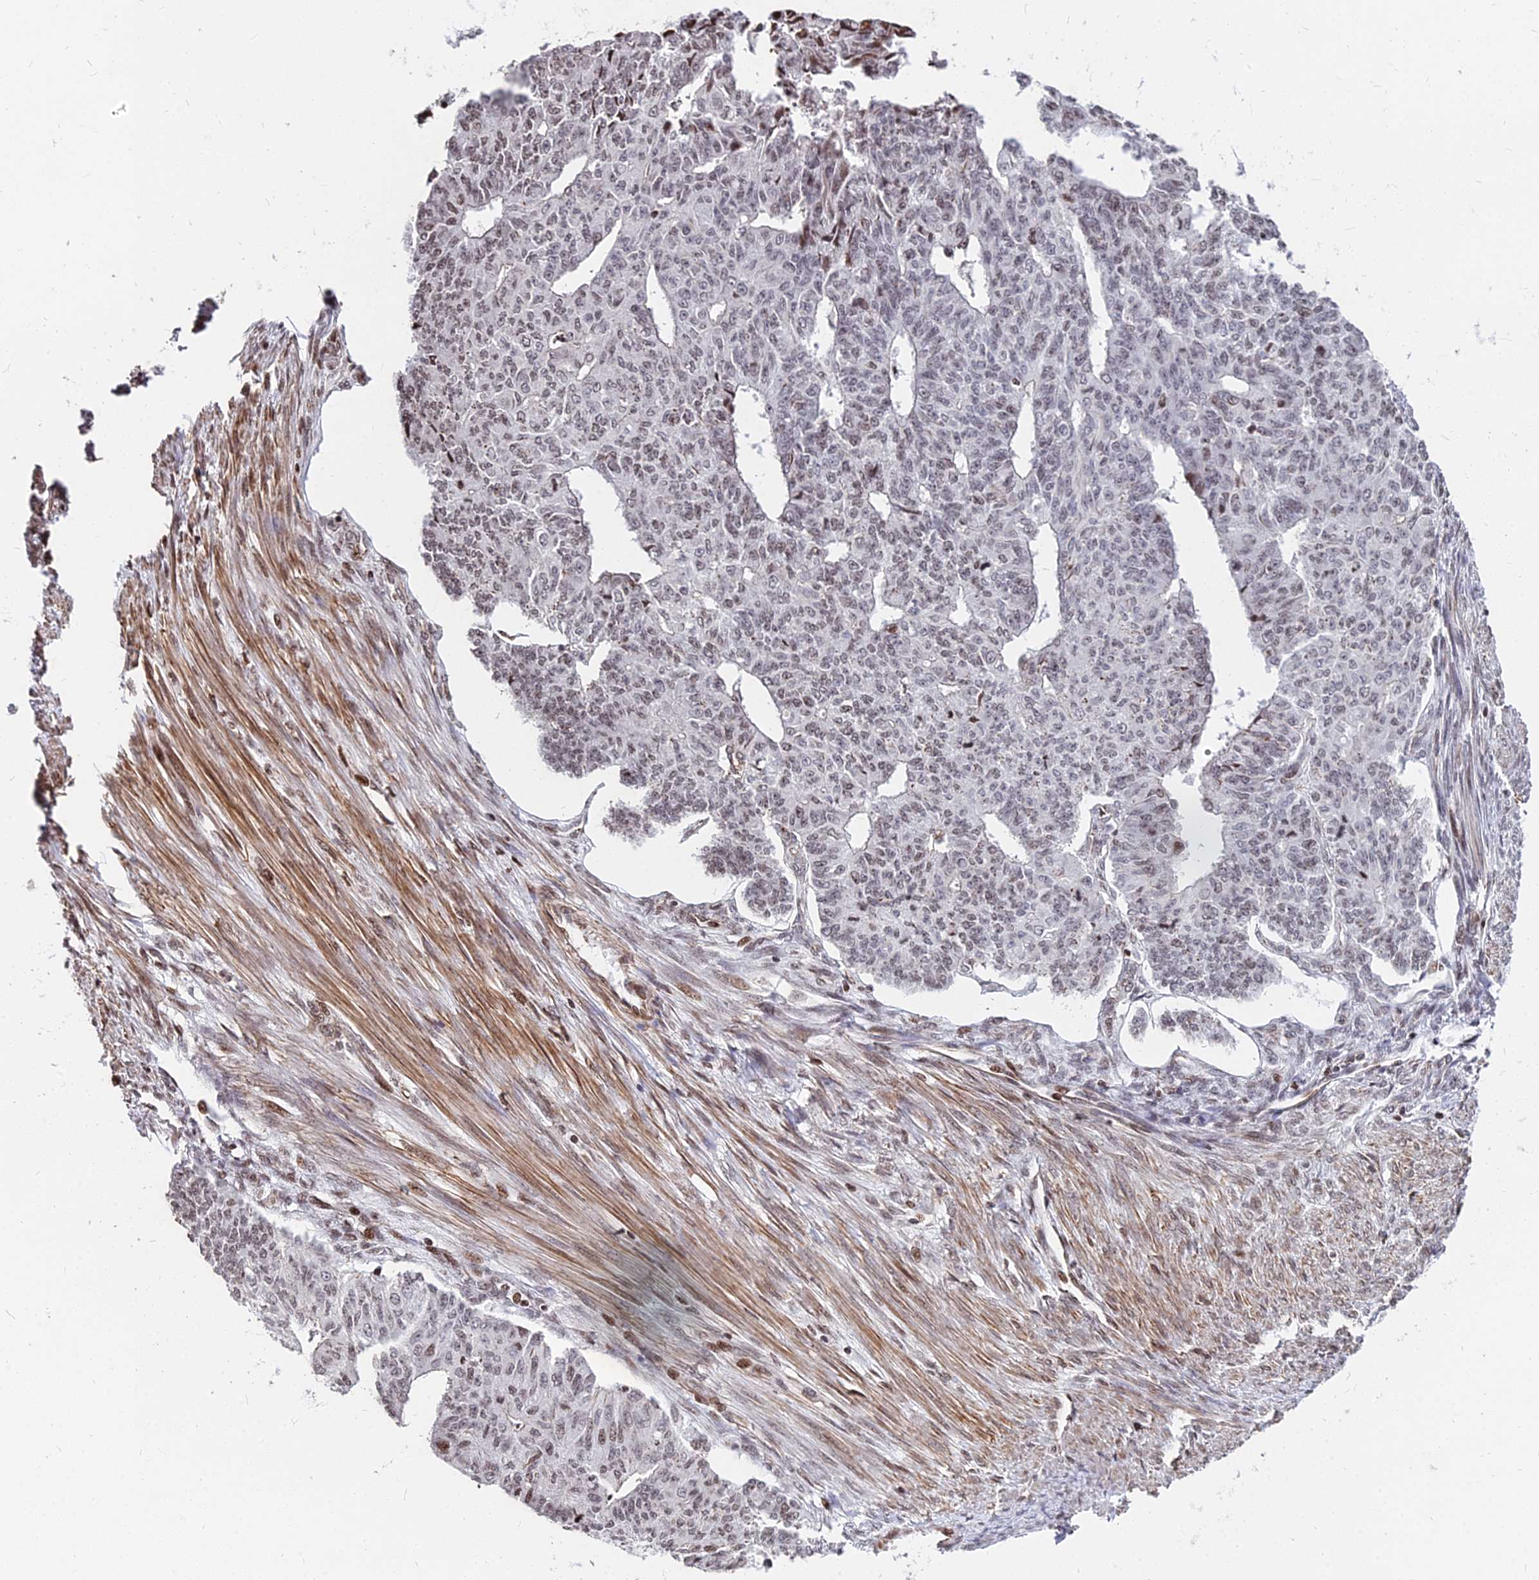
{"staining": {"intensity": "moderate", "quantity": "25%-75%", "location": "nuclear"}, "tissue": "endometrial cancer", "cell_type": "Tumor cells", "image_type": "cancer", "snomed": [{"axis": "morphology", "description": "Adenocarcinoma, NOS"}, {"axis": "topography", "description": "Endometrium"}], "caption": "A medium amount of moderate nuclear staining is appreciated in about 25%-75% of tumor cells in endometrial adenocarcinoma tissue. (Stains: DAB (3,3'-diaminobenzidine) in brown, nuclei in blue, Microscopy: brightfield microscopy at high magnification).", "gene": "NYAP2", "patient": {"sex": "female", "age": 32}}